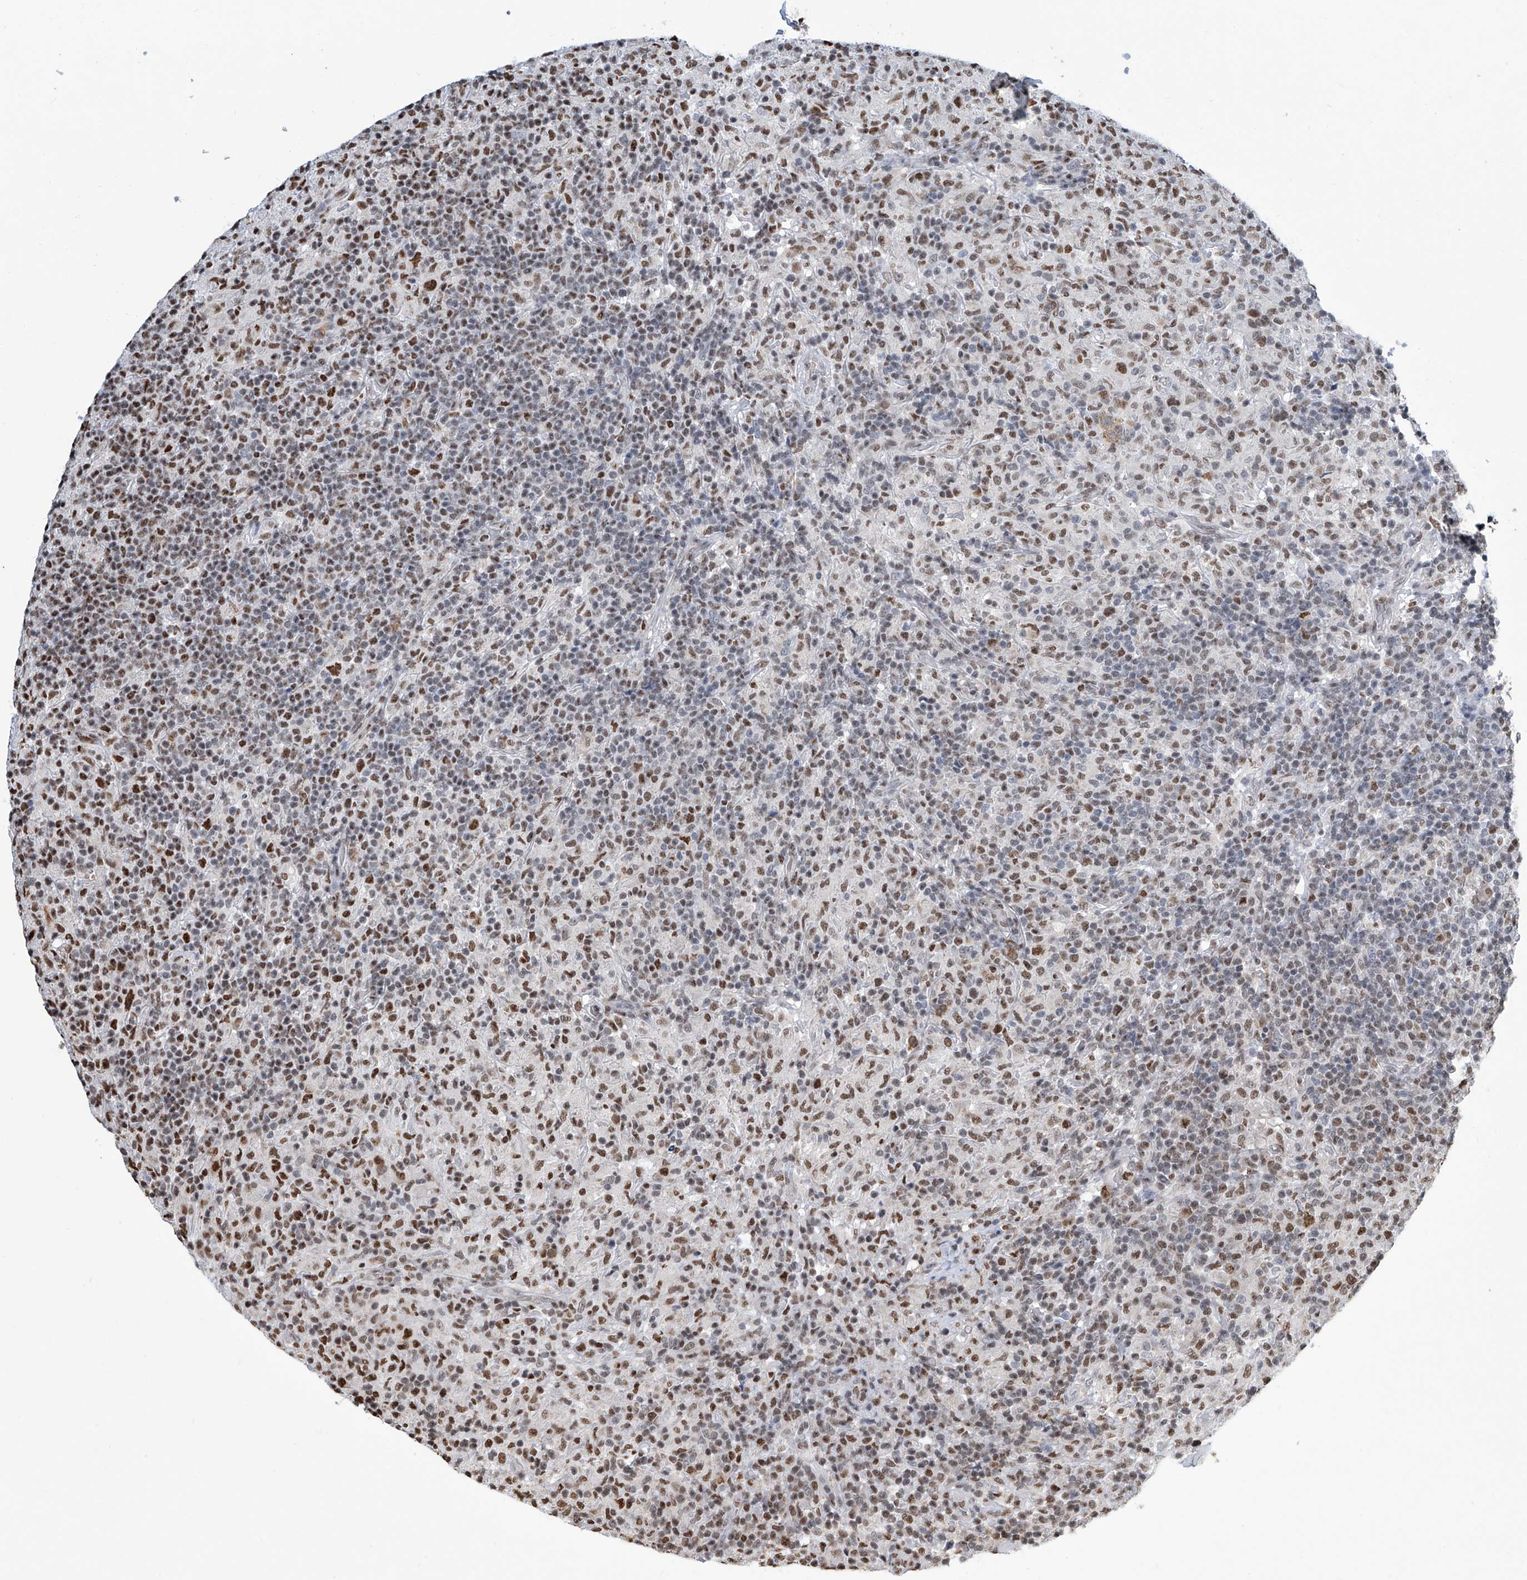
{"staining": {"intensity": "moderate", "quantity": ">75%", "location": "nuclear"}, "tissue": "lymphoma", "cell_type": "Tumor cells", "image_type": "cancer", "snomed": [{"axis": "morphology", "description": "Hodgkin's disease, NOS"}, {"axis": "topography", "description": "Lymph node"}], "caption": "Immunohistochemical staining of human lymphoma reveals moderate nuclear protein positivity in about >75% of tumor cells.", "gene": "SREBF2", "patient": {"sex": "male", "age": 70}}